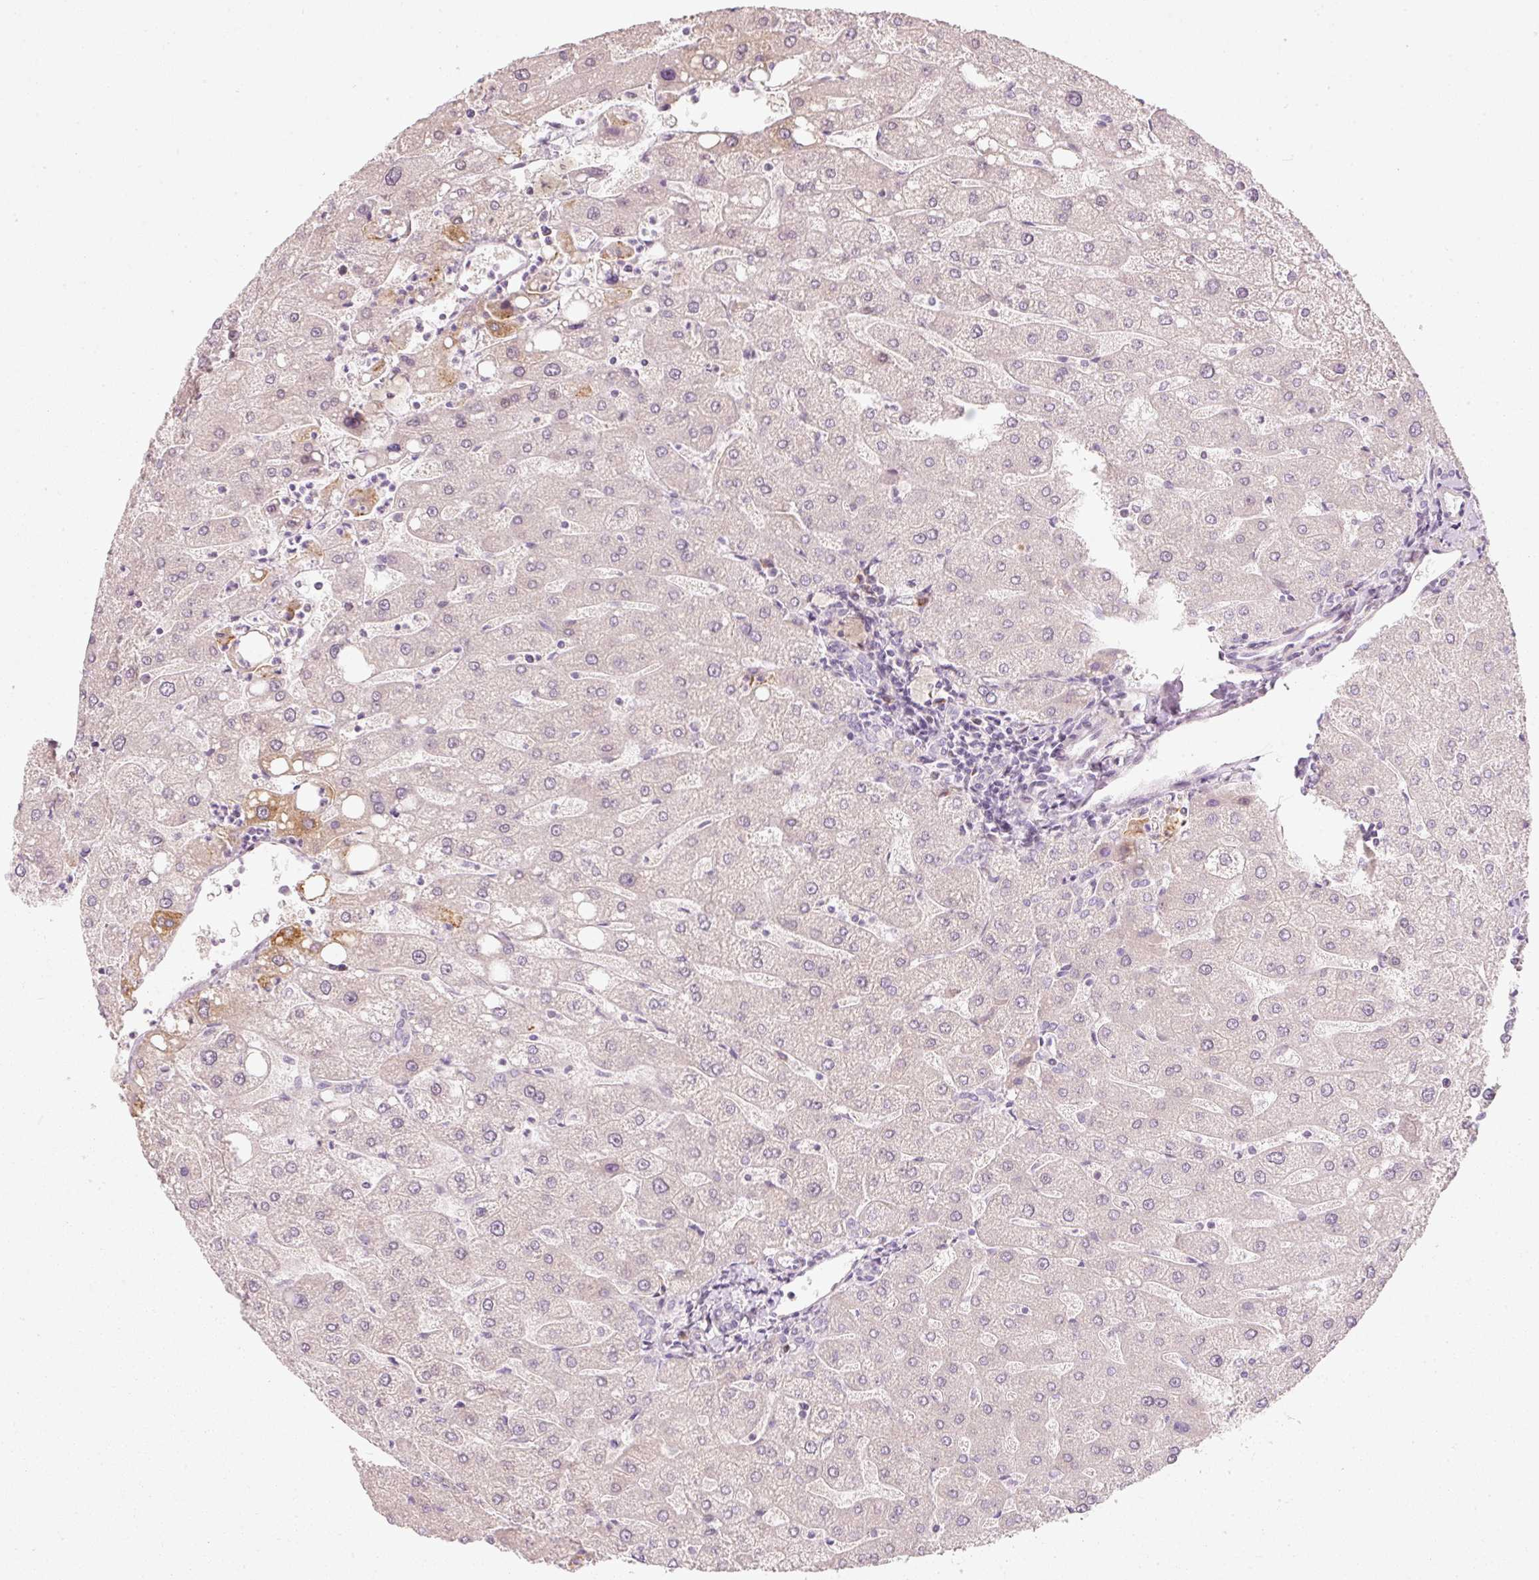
{"staining": {"intensity": "negative", "quantity": "none", "location": "none"}, "tissue": "liver", "cell_type": "Cholangiocytes", "image_type": "normal", "snomed": [{"axis": "morphology", "description": "Normal tissue, NOS"}, {"axis": "topography", "description": "Liver"}], "caption": "High magnification brightfield microscopy of benign liver stained with DAB (3,3'-diaminobenzidine) (brown) and counterstained with hematoxylin (blue): cholangiocytes show no significant positivity. The staining is performed using DAB (3,3'-diaminobenzidine) brown chromogen with nuclei counter-stained in using hematoxylin.", "gene": "SLC20A1", "patient": {"sex": "male", "age": 67}}